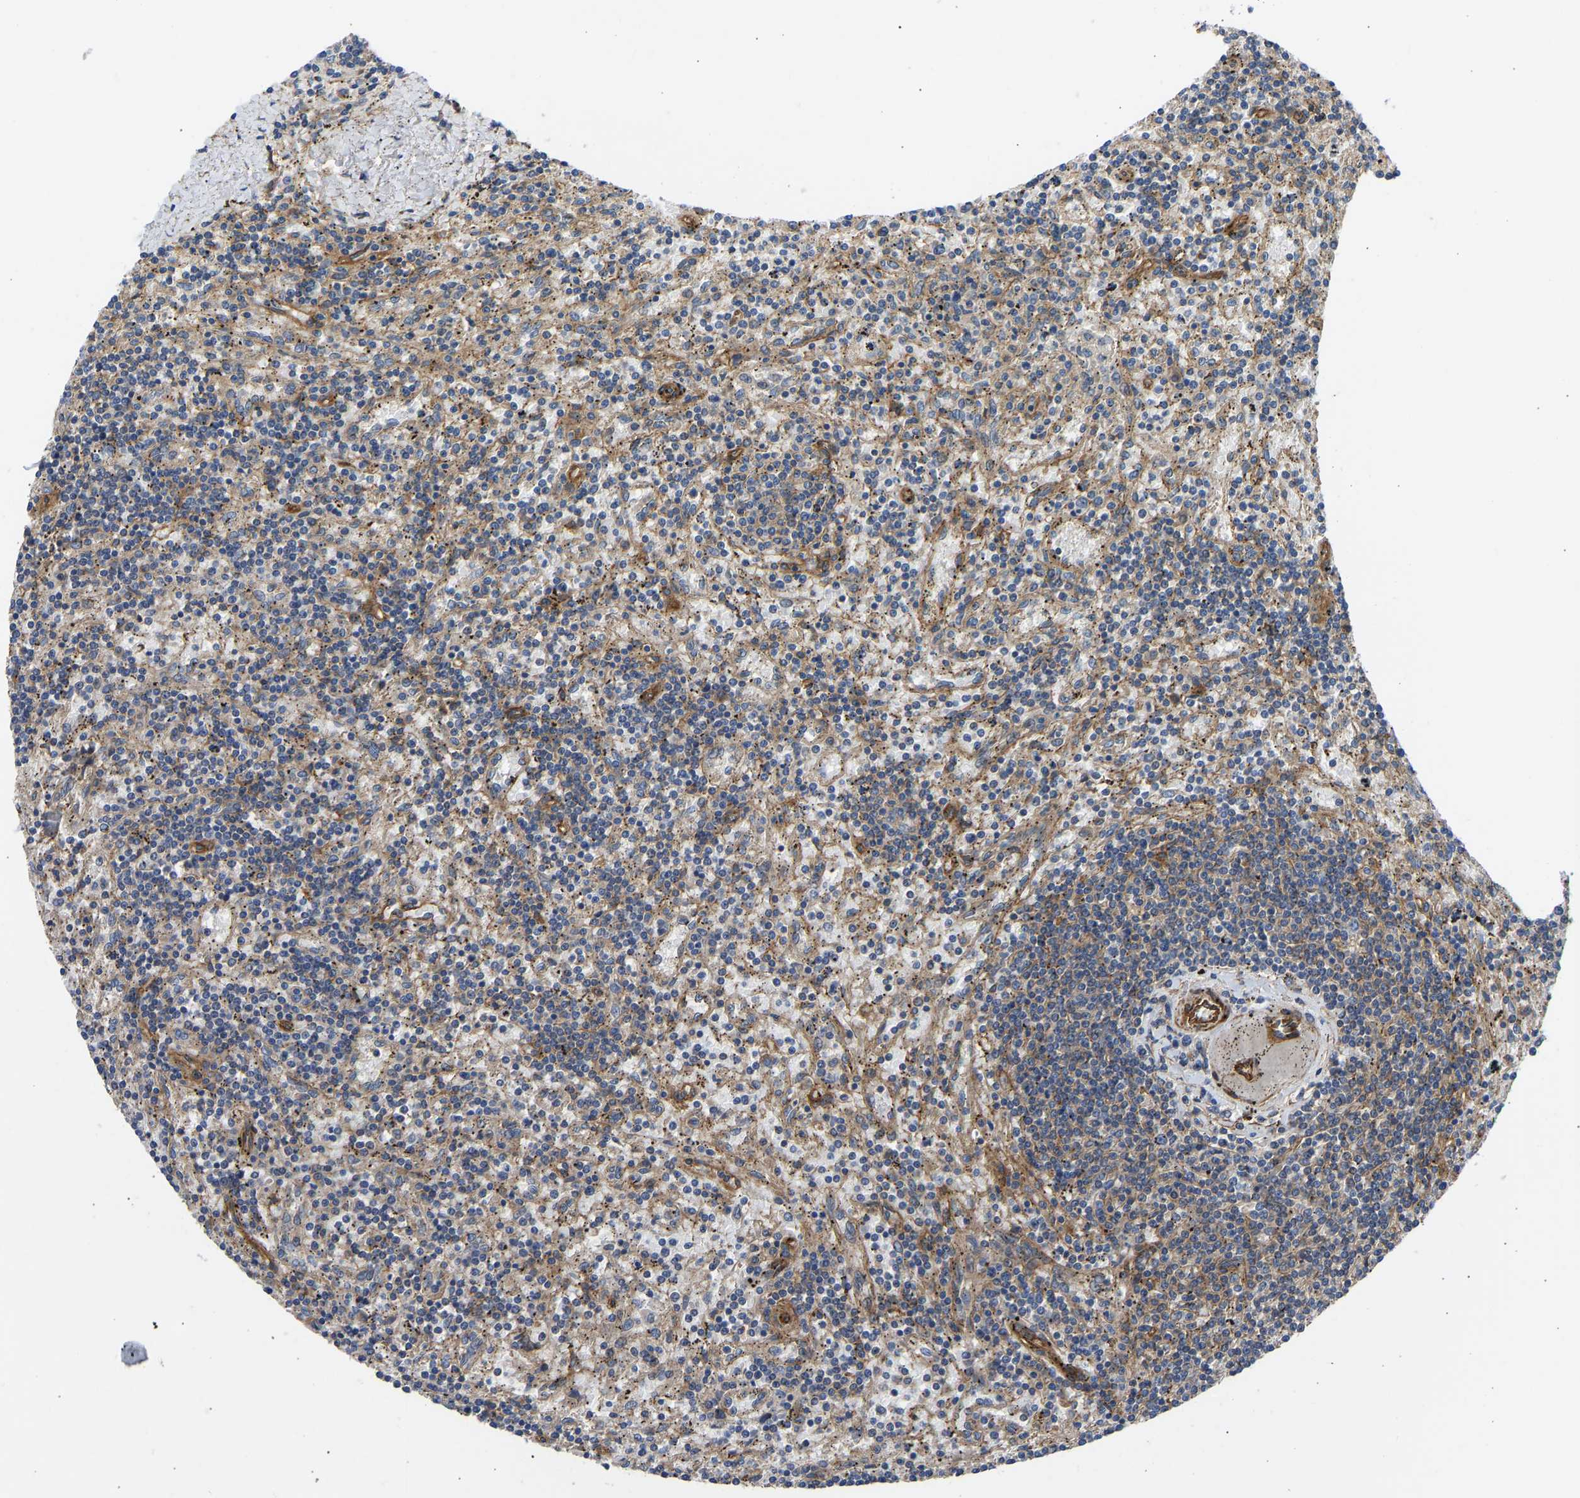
{"staining": {"intensity": "moderate", "quantity": "<25%", "location": "cytoplasmic/membranous"}, "tissue": "lymphoma", "cell_type": "Tumor cells", "image_type": "cancer", "snomed": [{"axis": "morphology", "description": "Malignant lymphoma, non-Hodgkin's type, Low grade"}, {"axis": "topography", "description": "Spleen"}], "caption": "Protein positivity by immunohistochemistry demonstrates moderate cytoplasmic/membranous expression in about <25% of tumor cells in low-grade malignant lymphoma, non-Hodgkin's type. (Brightfield microscopy of DAB IHC at high magnification).", "gene": "MYO1C", "patient": {"sex": "male", "age": 76}}